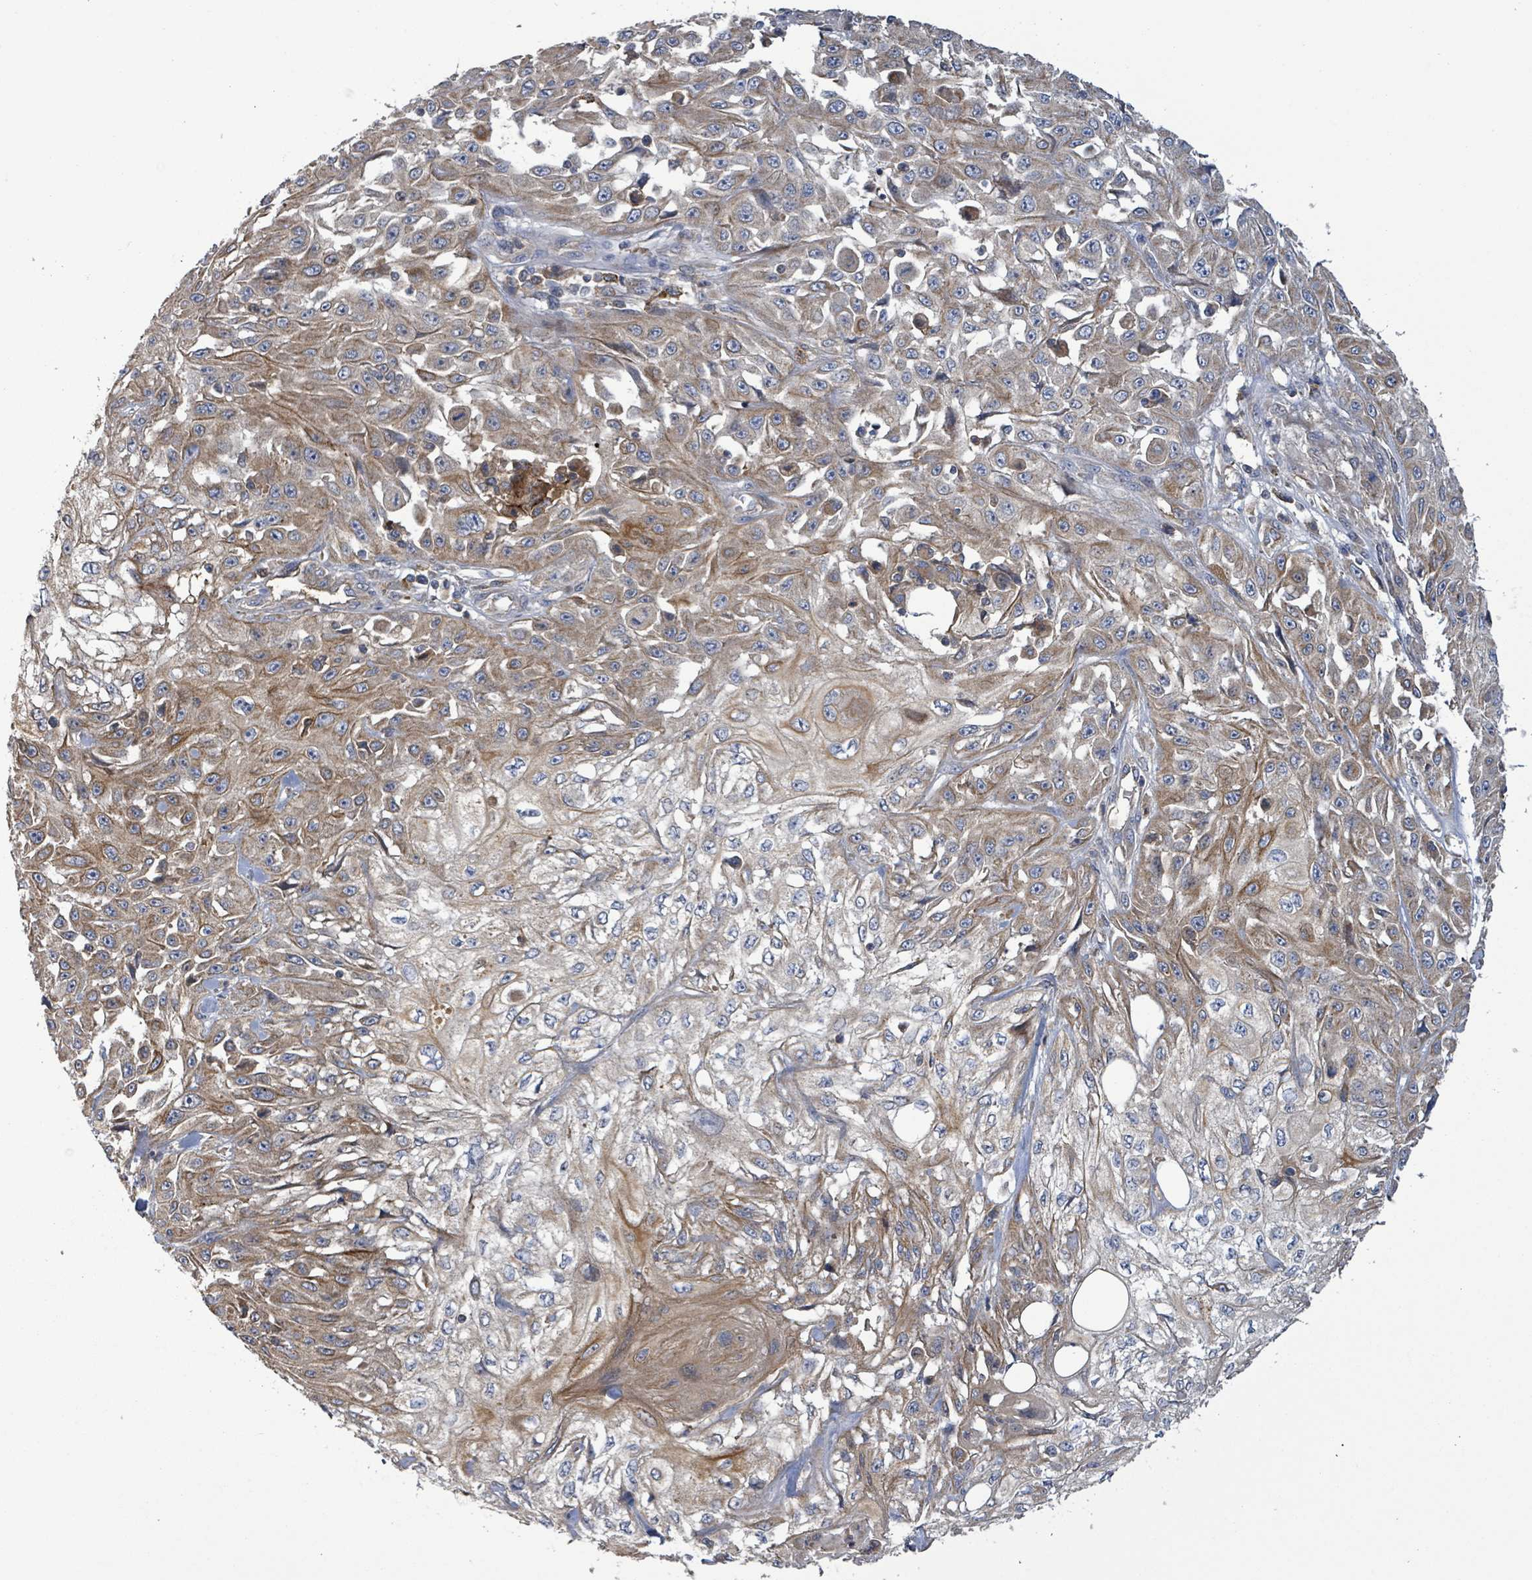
{"staining": {"intensity": "moderate", "quantity": ">75%", "location": "cytoplasmic/membranous"}, "tissue": "skin cancer", "cell_type": "Tumor cells", "image_type": "cancer", "snomed": [{"axis": "morphology", "description": "Squamous cell carcinoma, NOS"}, {"axis": "morphology", "description": "Squamous cell carcinoma, metastatic, NOS"}, {"axis": "topography", "description": "Skin"}, {"axis": "topography", "description": "Lymph node"}], "caption": "A photomicrograph showing moderate cytoplasmic/membranous expression in approximately >75% of tumor cells in skin squamous cell carcinoma, as visualized by brown immunohistochemical staining.", "gene": "PLAAT1", "patient": {"sex": "male", "age": 75}}